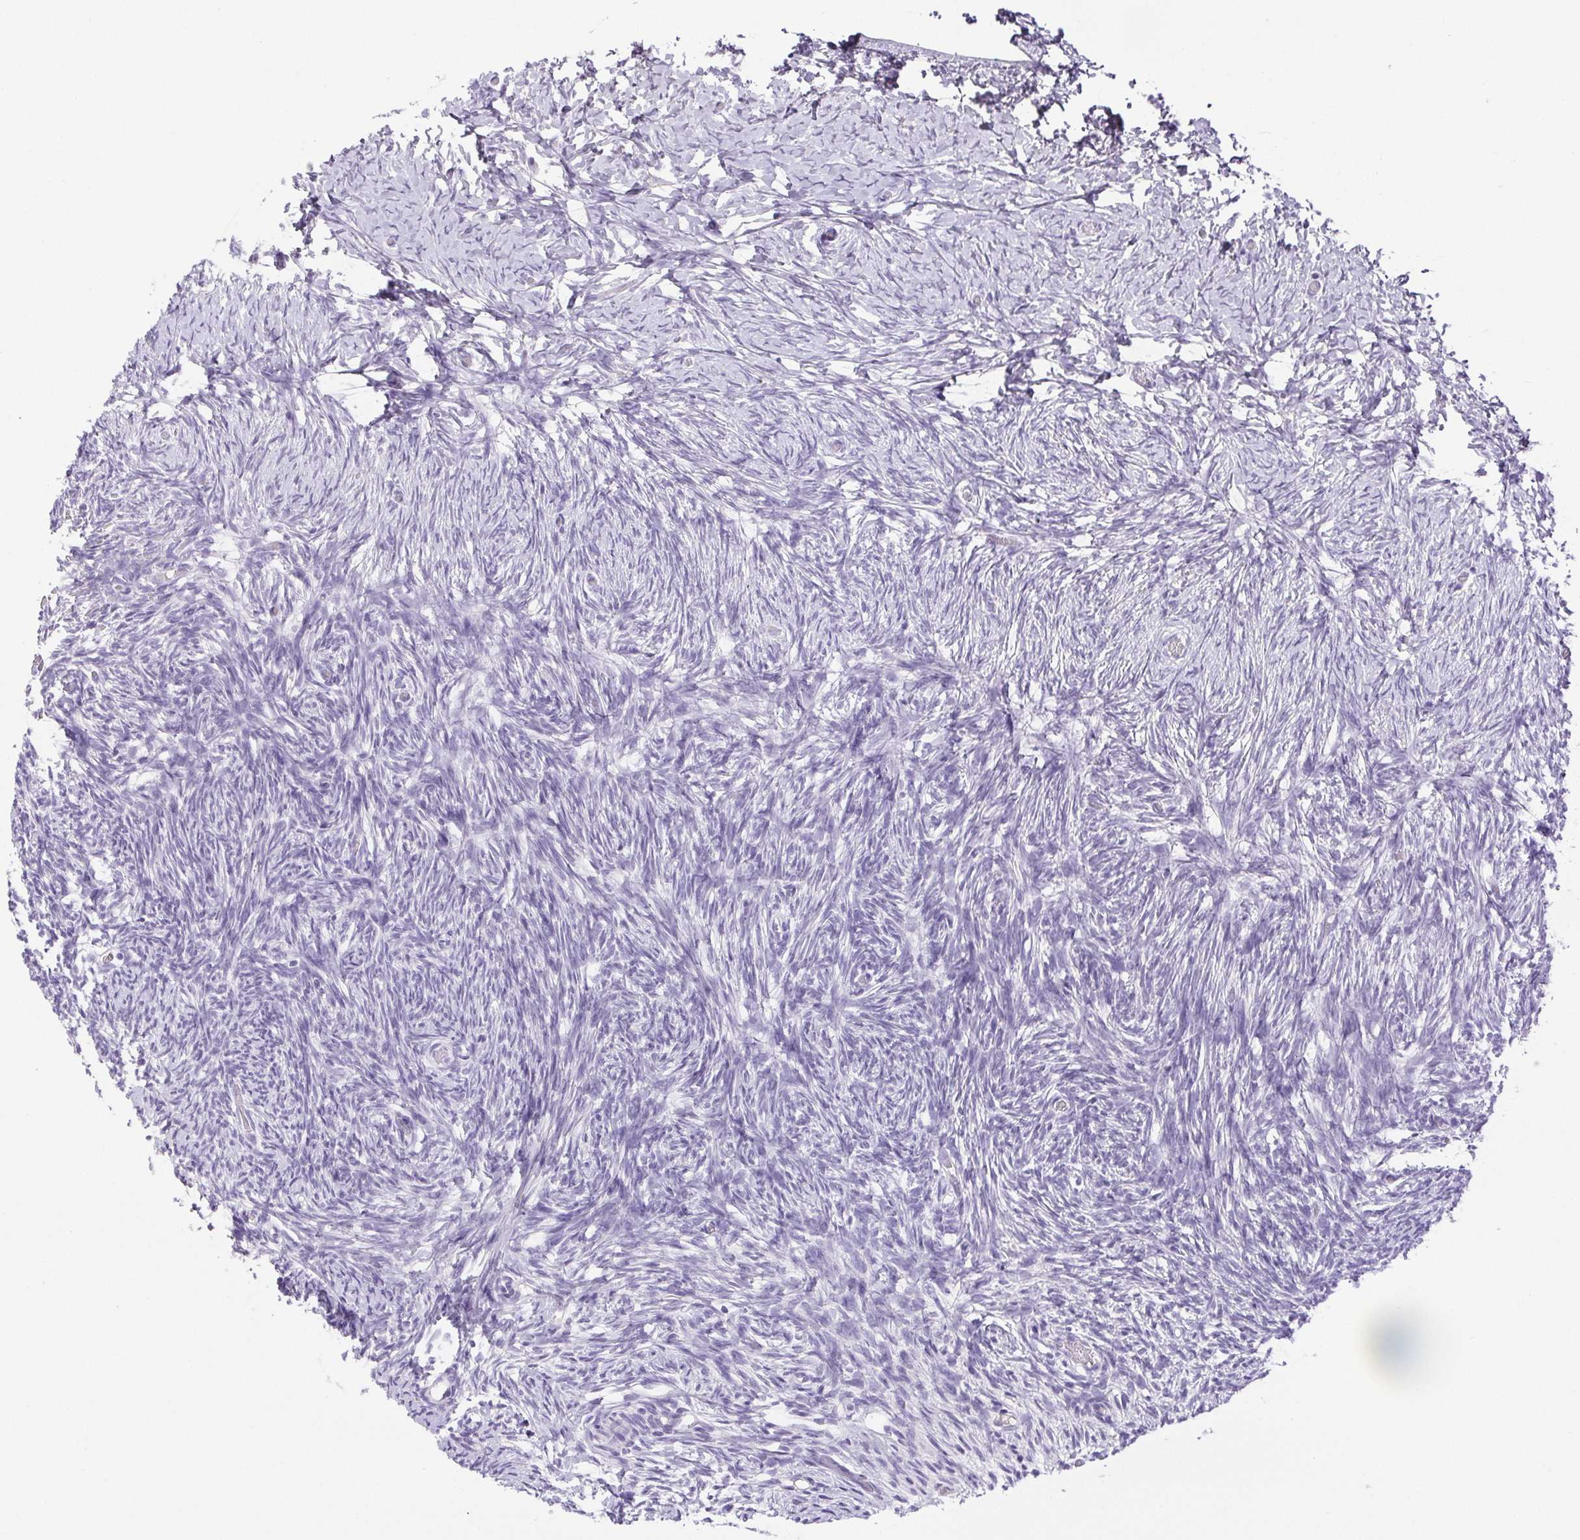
{"staining": {"intensity": "negative", "quantity": "none", "location": "none"}, "tissue": "ovary", "cell_type": "Follicle cells", "image_type": "normal", "snomed": [{"axis": "morphology", "description": "Normal tissue, NOS"}, {"axis": "topography", "description": "Ovary"}], "caption": "IHC of benign ovary displays no expression in follicle cells.", "gene": "PAPPA2", "patient": {"sex": "female", "age": 39}}